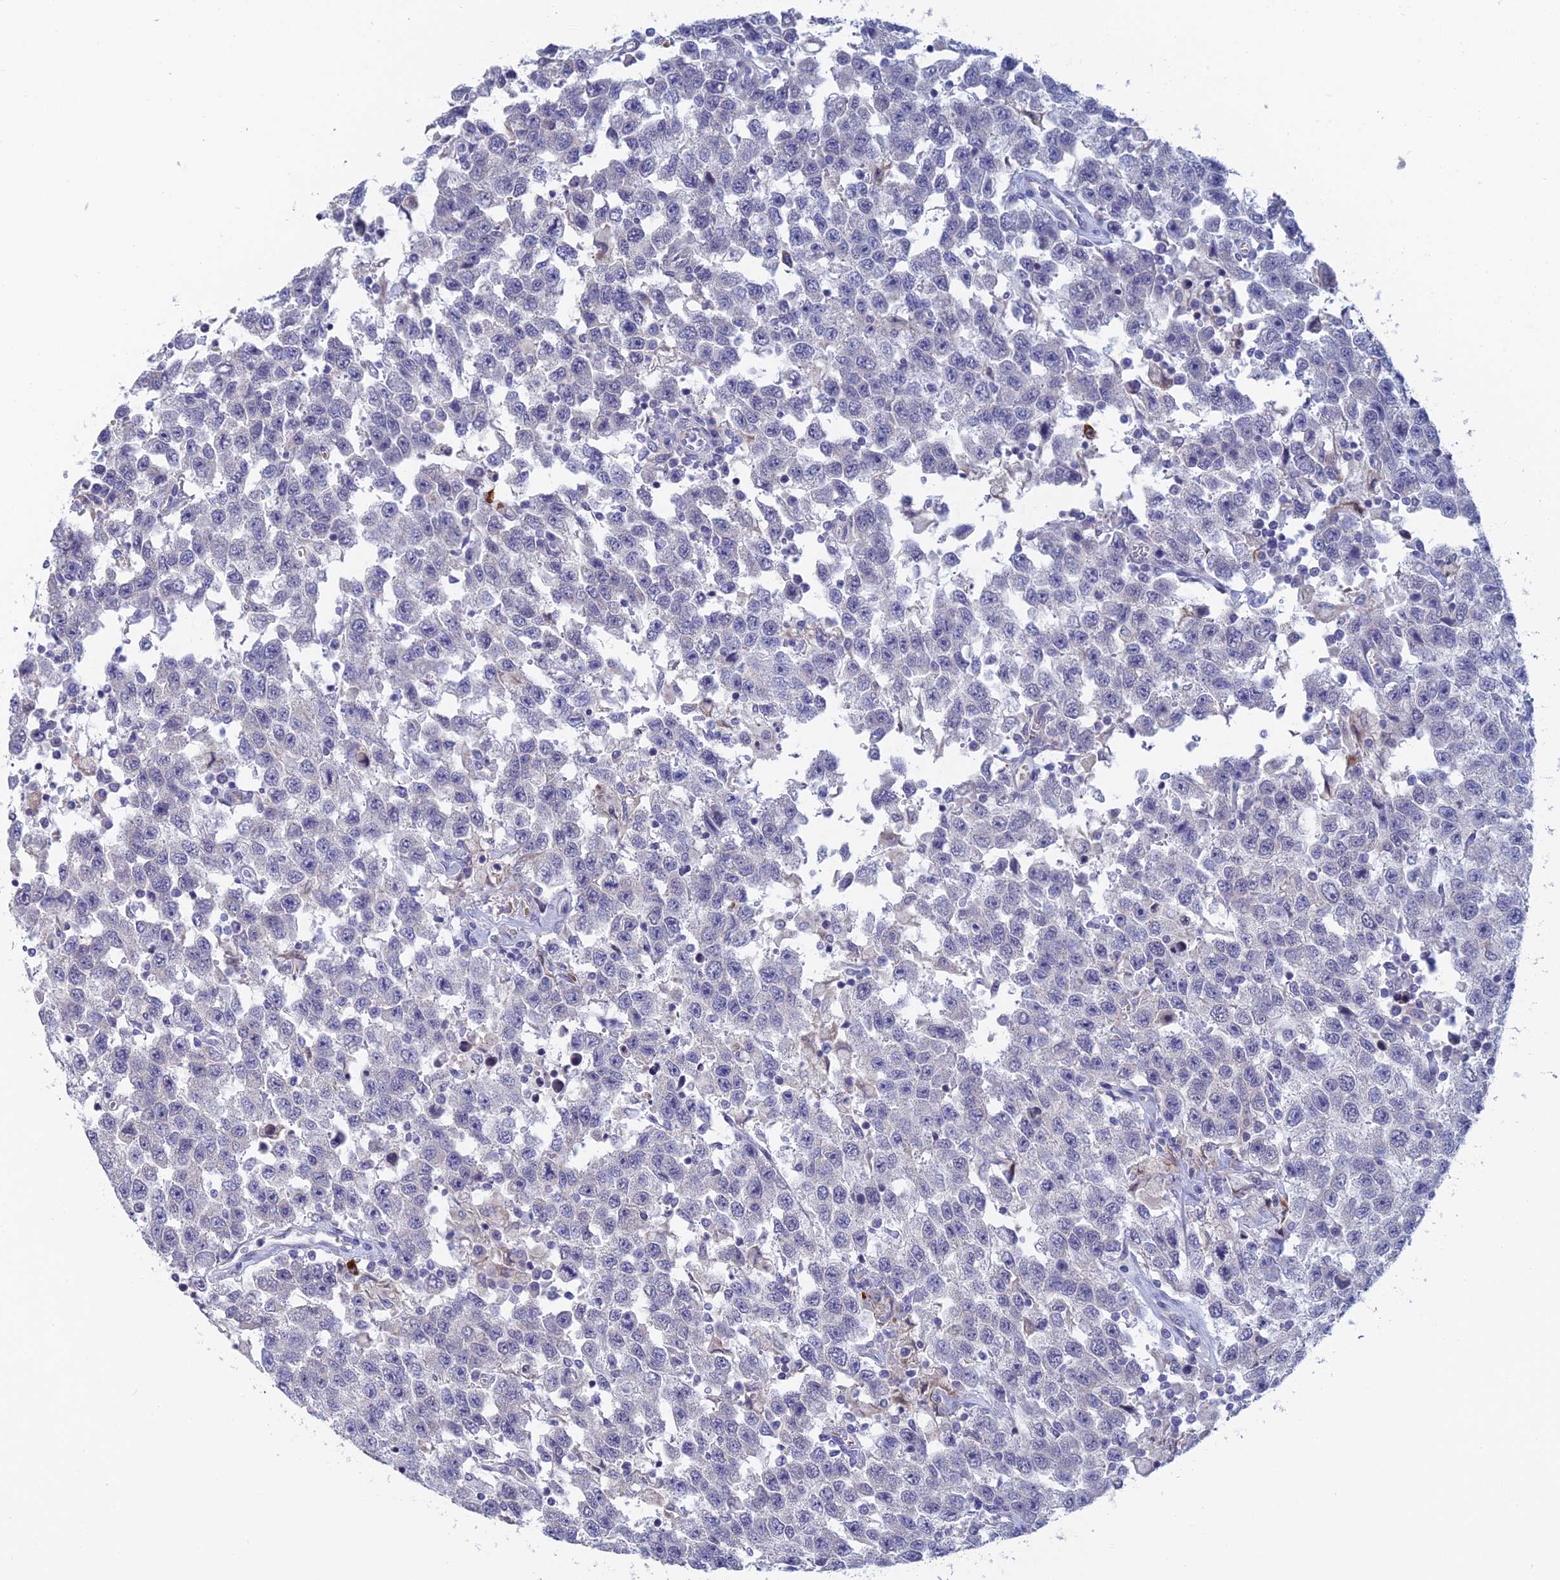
{"staining": {"intensity": "negative", "quantity": "none", "location": "none"}, "tissue": "testis cancer", "cell_type": "Tumor cells", "image_type": "cancer", "snomed": [{"axis": "morphology", "description": "Seminoma, NOS"}, {"axis": "topography", "description": "Testis"}], "caption": "Tumor cells are negative for brown protein staining in testis cancer (seminoma). (DAB immunohistochemistry (IHC), high magnification).", "gene": "GIPC1", "patient": {"sex": "male", "age": 41}}